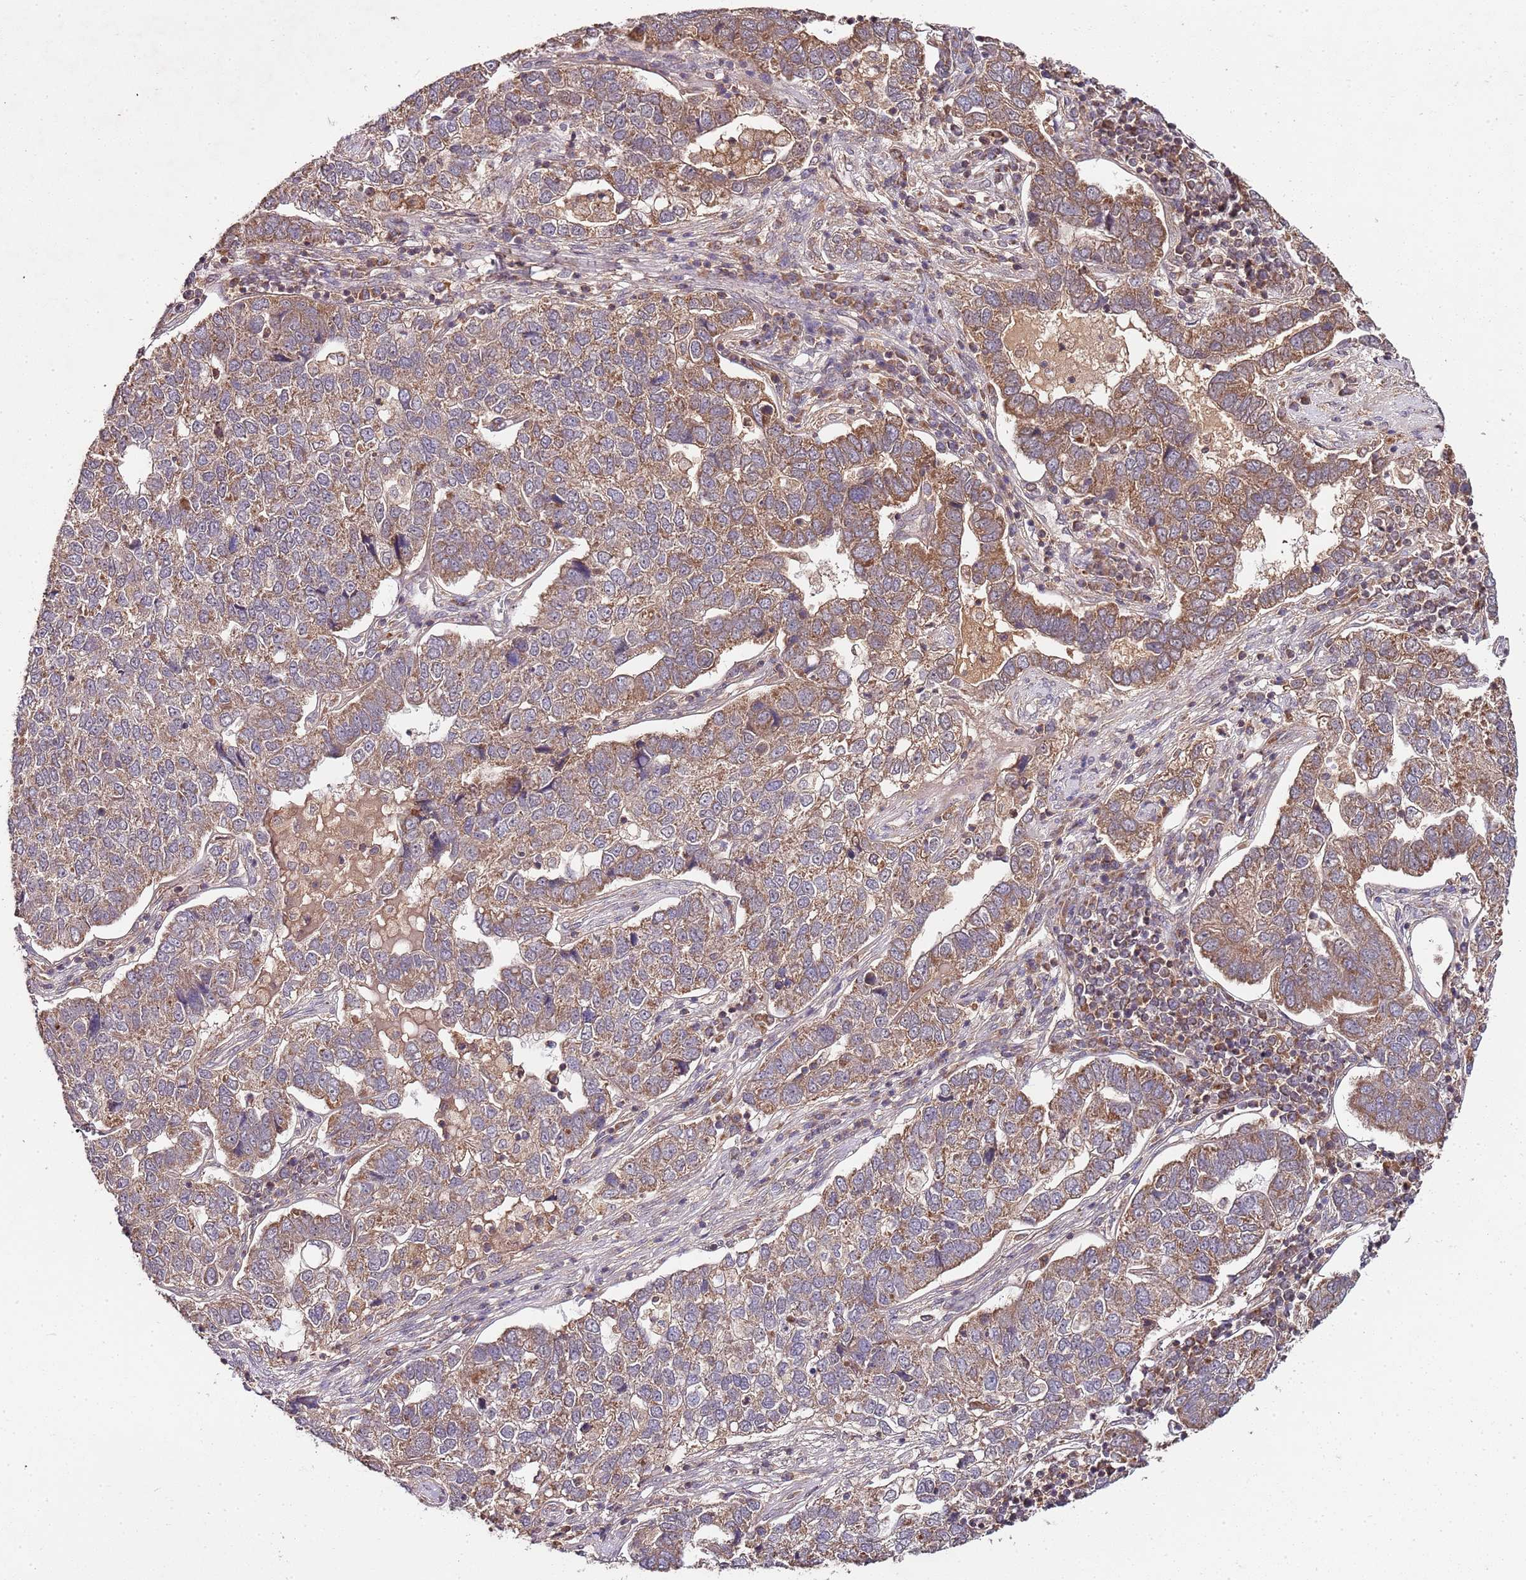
{"staining": {"intensity": "moderate", "quantity": ">75%", "location": "cytoplasmic/membranous"}, "tissue": "pancreatic cancer", "cell_type": "Tumor cells", "image_type": "cancer", "snomed": [{"axis": "morphology", "description": "Adenocarcinoma, NOS"}, {"axis": "topography", "description": "Pancreas"}], "caption": "About >75% of tumor cells in pancreatic cancer show moderate cytoplasmic/membranous protein expression as visualized by brown immunohistochemical staining.", "gene": "LIN37", "patient": {"sex": "female", "age": 61}}